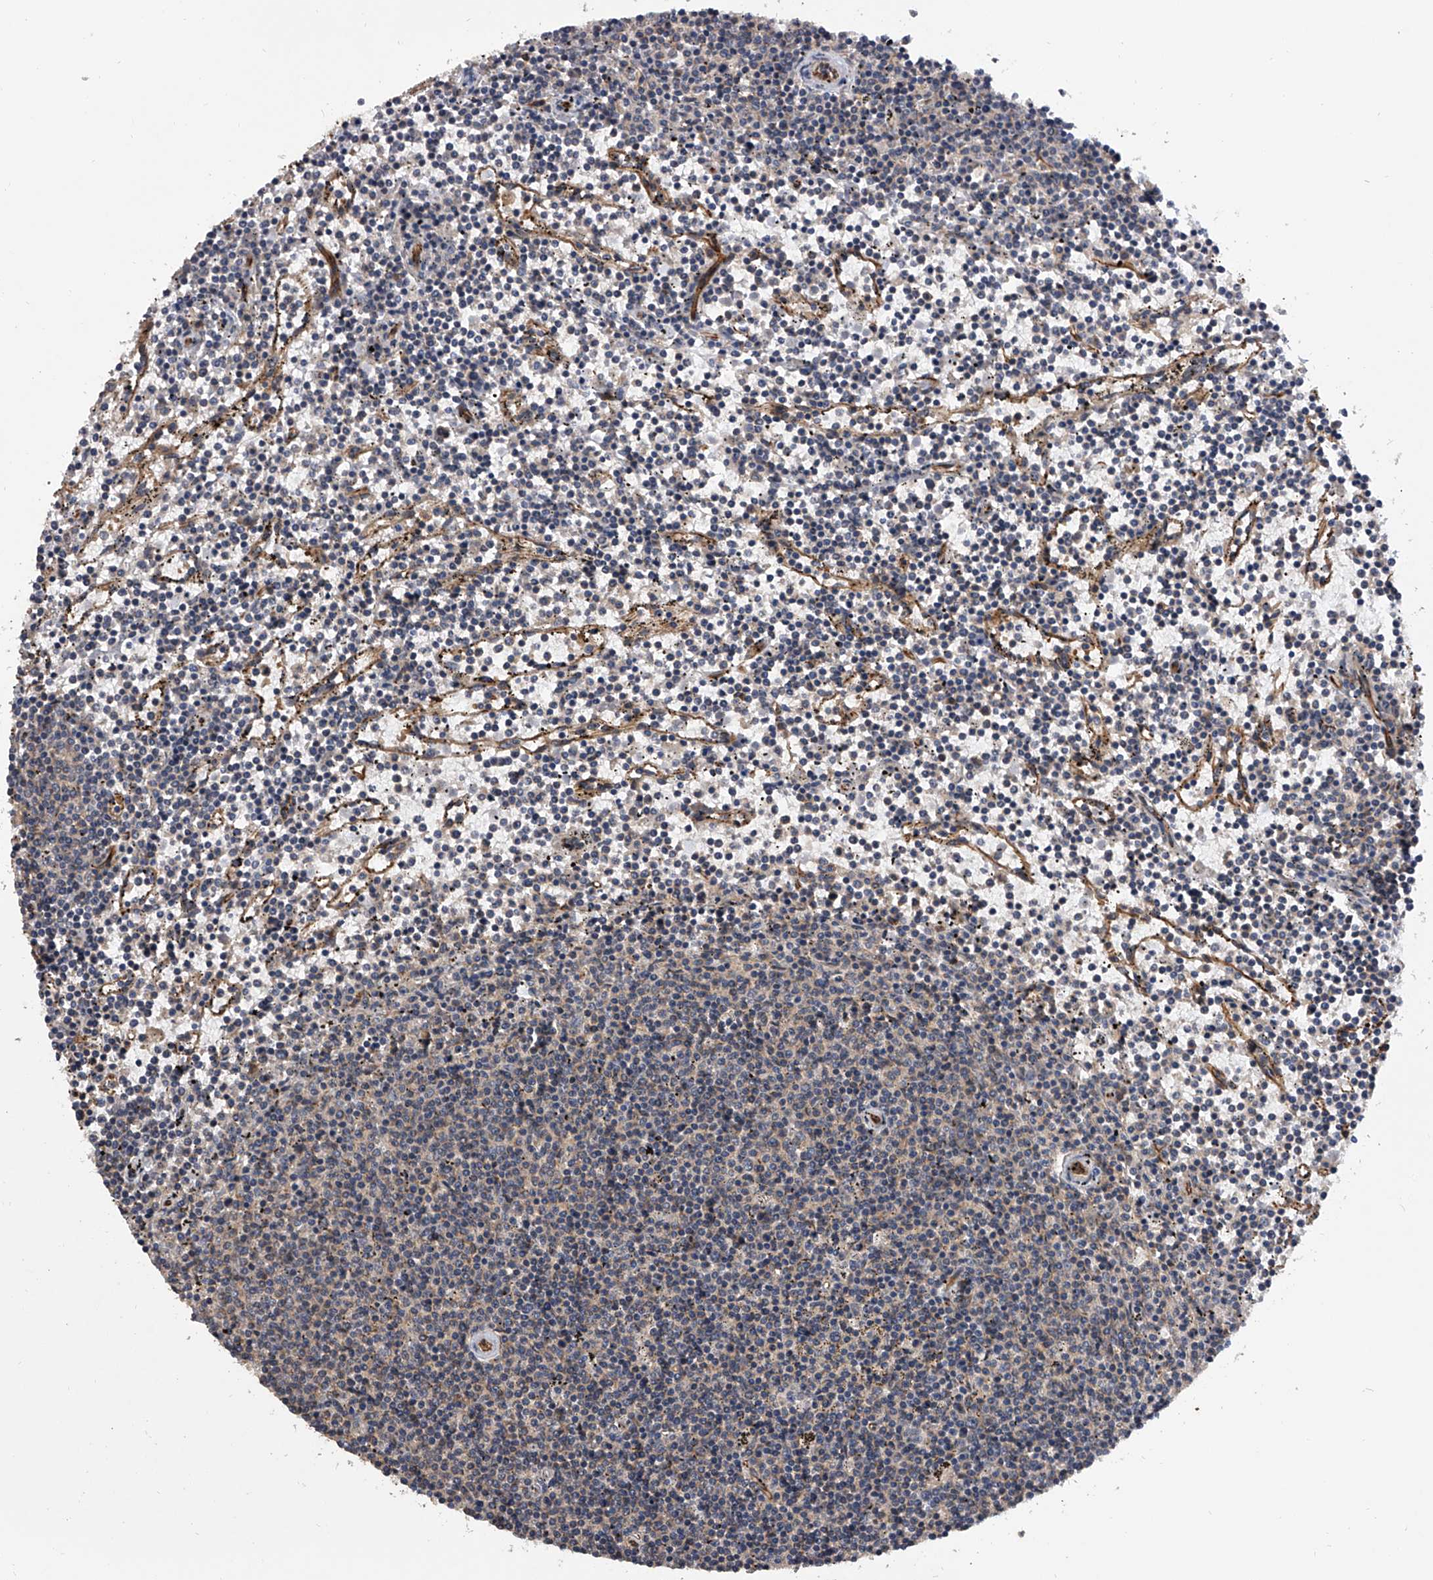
{"staining": {"intensity": "negative", "quantity": "none", "location": "none"}, "tissue": "lymphoma", "cell_type": "Tumor cells", "image_type": "cancer", "snomed": [{"axis": "morphology", "description": "Malignant lymphoma, non-Hodgkin's type, Low grade"}, {"axis": "topography", "description": "Spleen"}], "caption": "This is an immunohistochemistry photomicrograph of low-grade malignant lymphoma, non-Hodgkin's type. There is no staining in tumor cells.", "gene": "EXOC4", "patient": {"sex": "female", "age": 50}}